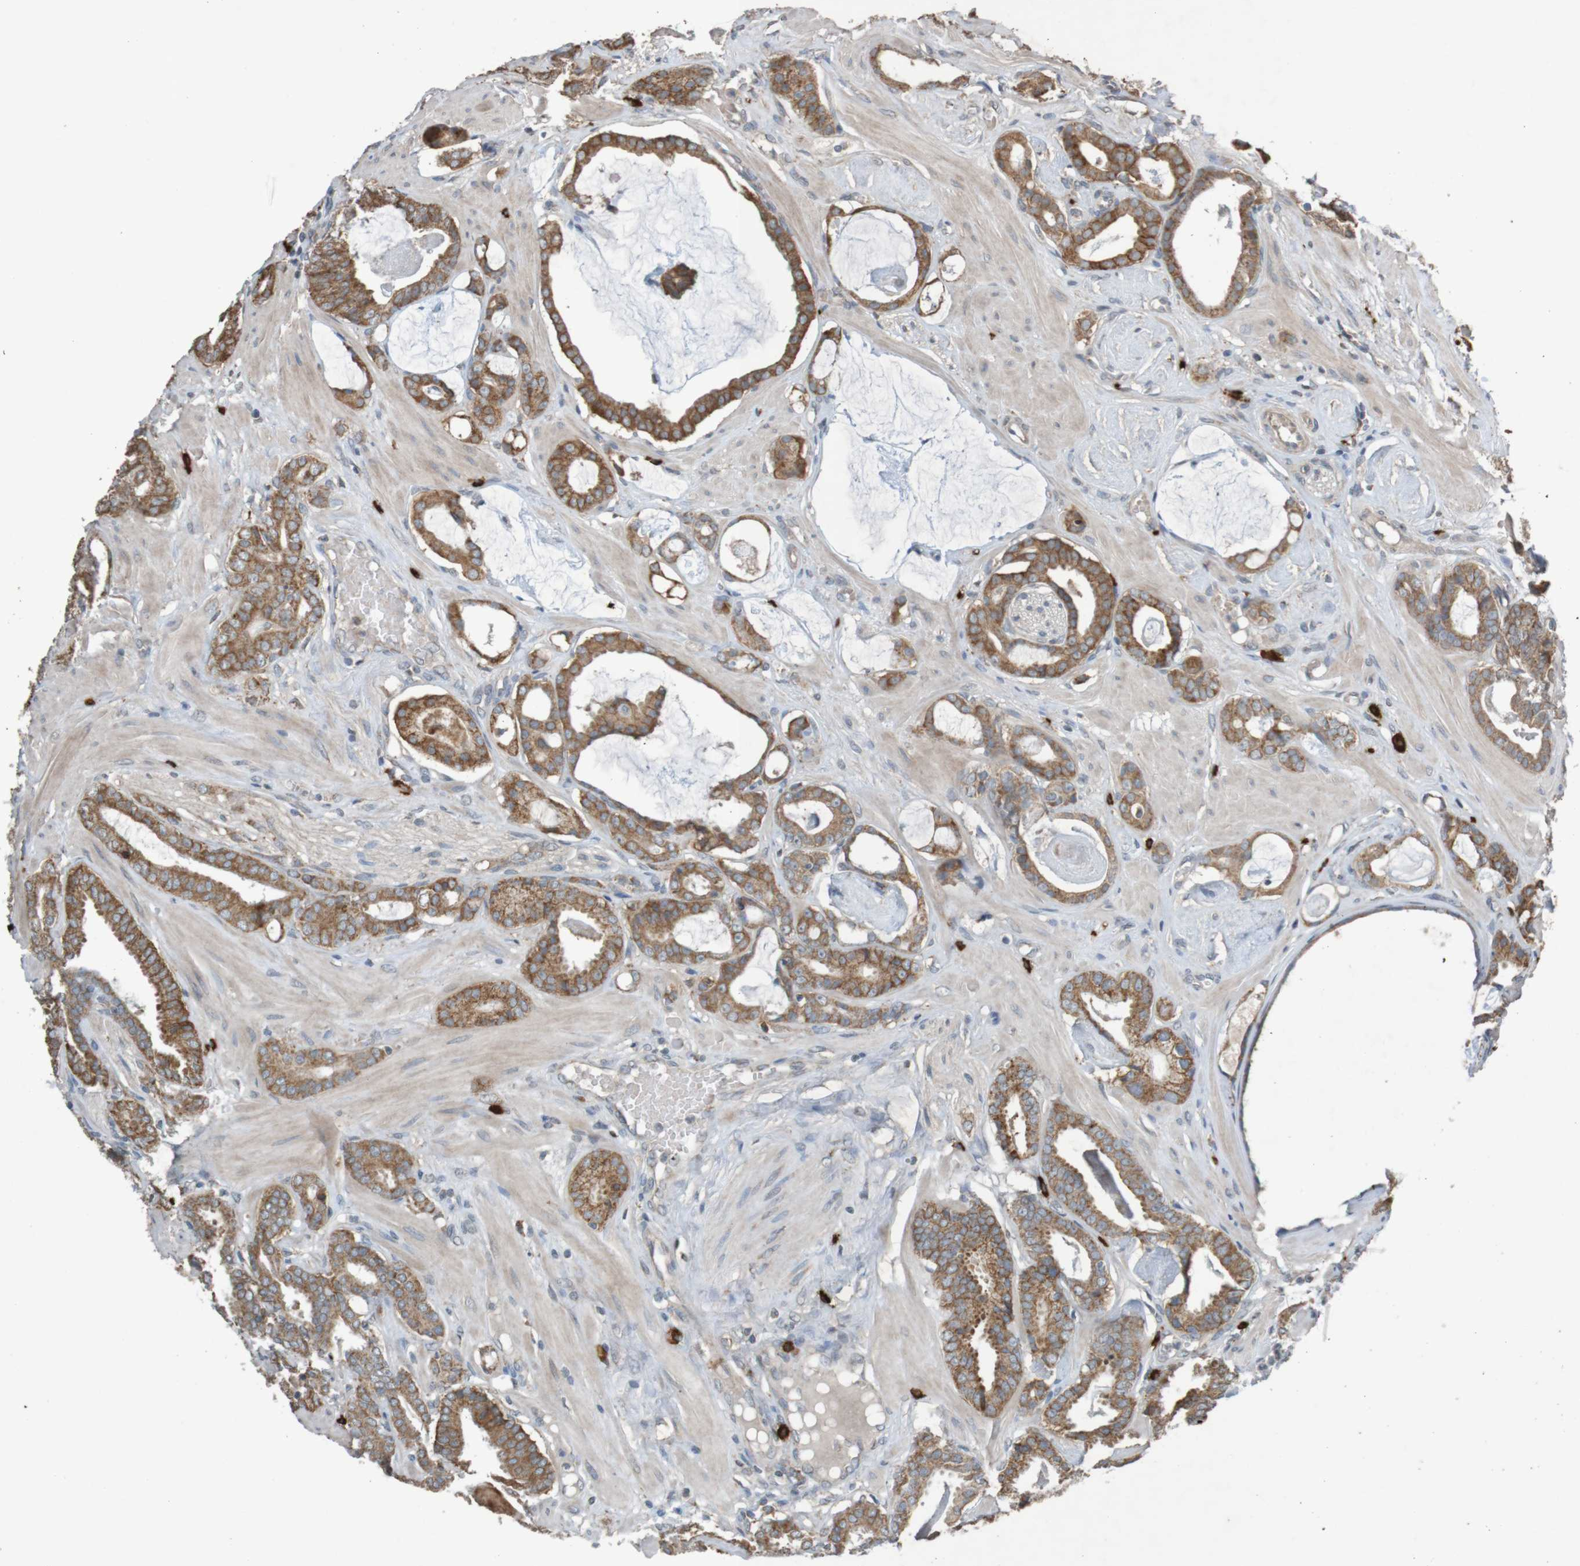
{"staining": {"intensity": "moderate", "quantity": ">75%", "location": "cytoplasmic/membranous"}, "tissue": "prostate cancer", "cell_type": "Tumor cells", "image_type": "cancer", "snomed": [{"axis": "morphology", "description": "Adenocarcinoma, Low grade"}, {"axis": "topography", "description": "Prostate"}], "caption": "IHC (DAB (3,3'-diaminobenzidine)) staining of adenocarcinoma (low-grade) (prostate) exhibits moderate cytoplasmic/membranous protein positivity in about >75% of tumor cells.", "gene": "B3GAT2", "patient": {"sex": "male", "age": 53}}